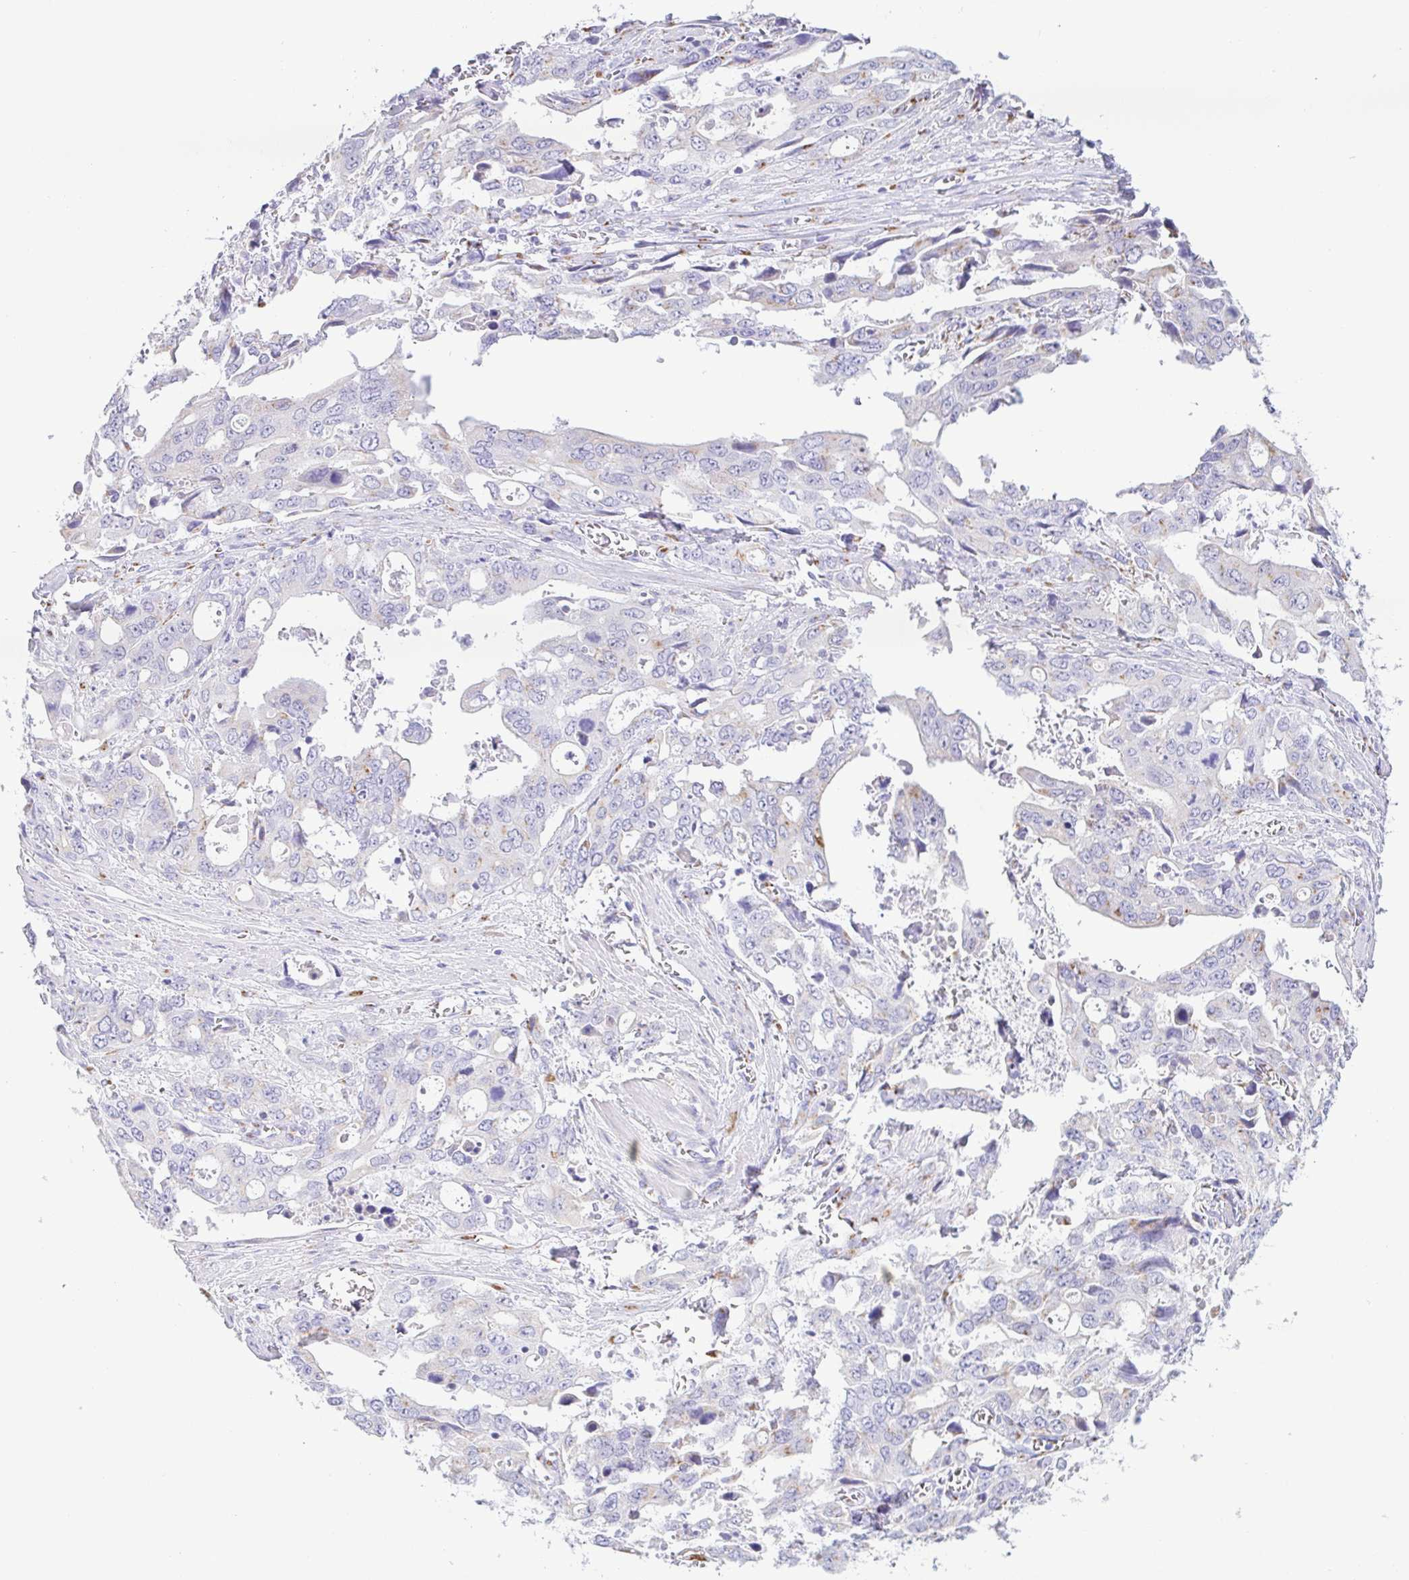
{"staining": {"intensity": "weak", "quantity": "<25%", "location": "cytoplasmic/membranous"}, "tissue": "stomach cancer", "cell_type": "Tumor cells", "image_type": "cancer", "snomed": [{"axis": "morphology", "description": "Adenocarcinoma, NOS"}, {"axis": "topography", "description": "Stomach, upper"}], "caption": "Stomach adenocarcinoma was stained to show a protein in brown. There is no significant positivity in tumor cells.", "gene": "SULT1B1", "patient": {"sex": "male", "age": 74}}